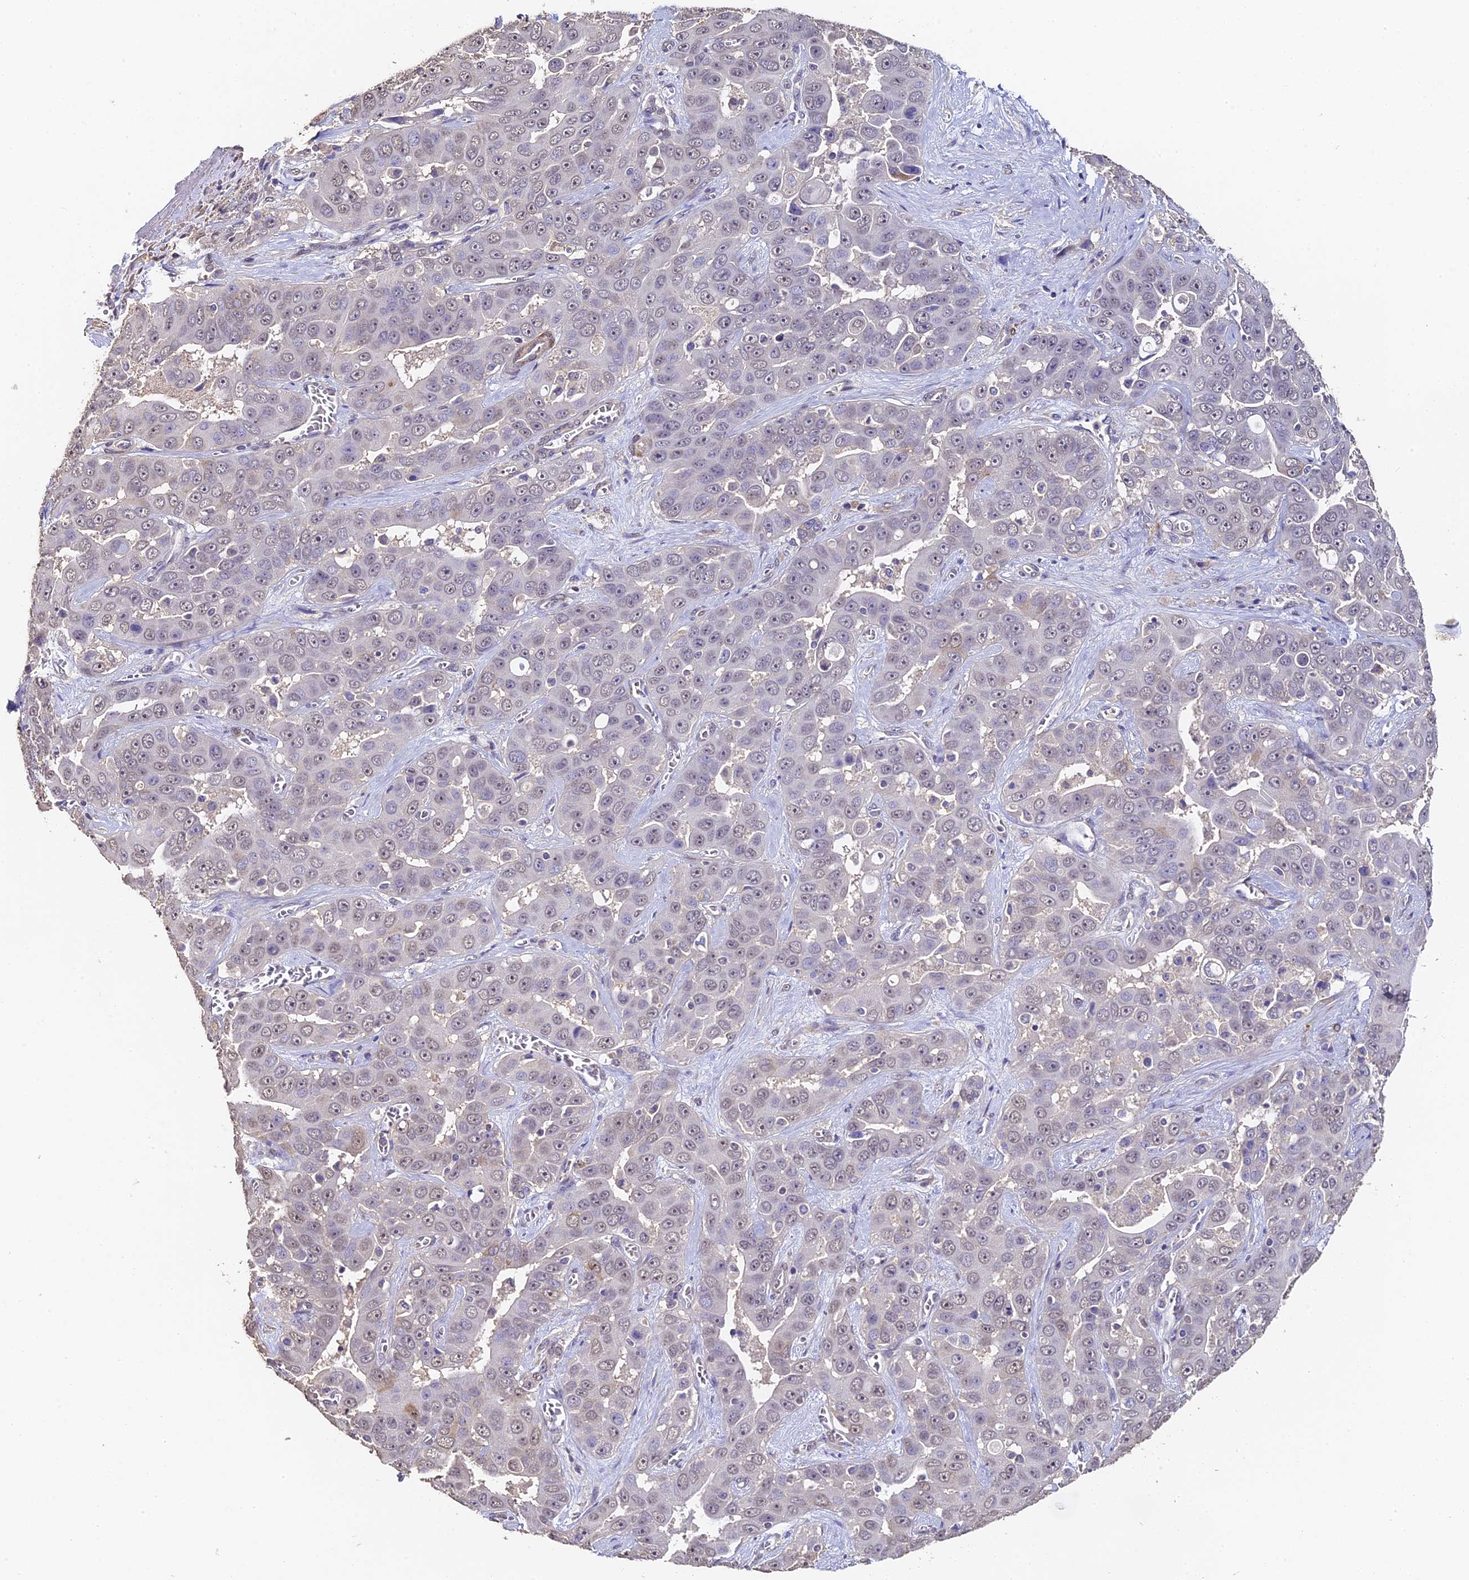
{"staining": {"intensity": "weak", "quantity": "25%-75%", "location": "nuclear"}, "tissue": "liver cancer", "cell_type": "Tumor cells", "image_type": "cancer", "snomed": [{"axis": "morphology", "description": "Cholangiocarcinoma"}, {"axis": "topography", "description": "Liver"}], "caption": "IHC (DAB) staining of cholangiocarcinoma (liver) displays weak nuclear protein staining in approximately 25%-75% of tumor cells. (DAB = brown stain, brightfield microscopy at high magnification).", "gene": "SLC11A1", "patient": {"sex": "female", "age": 52}}